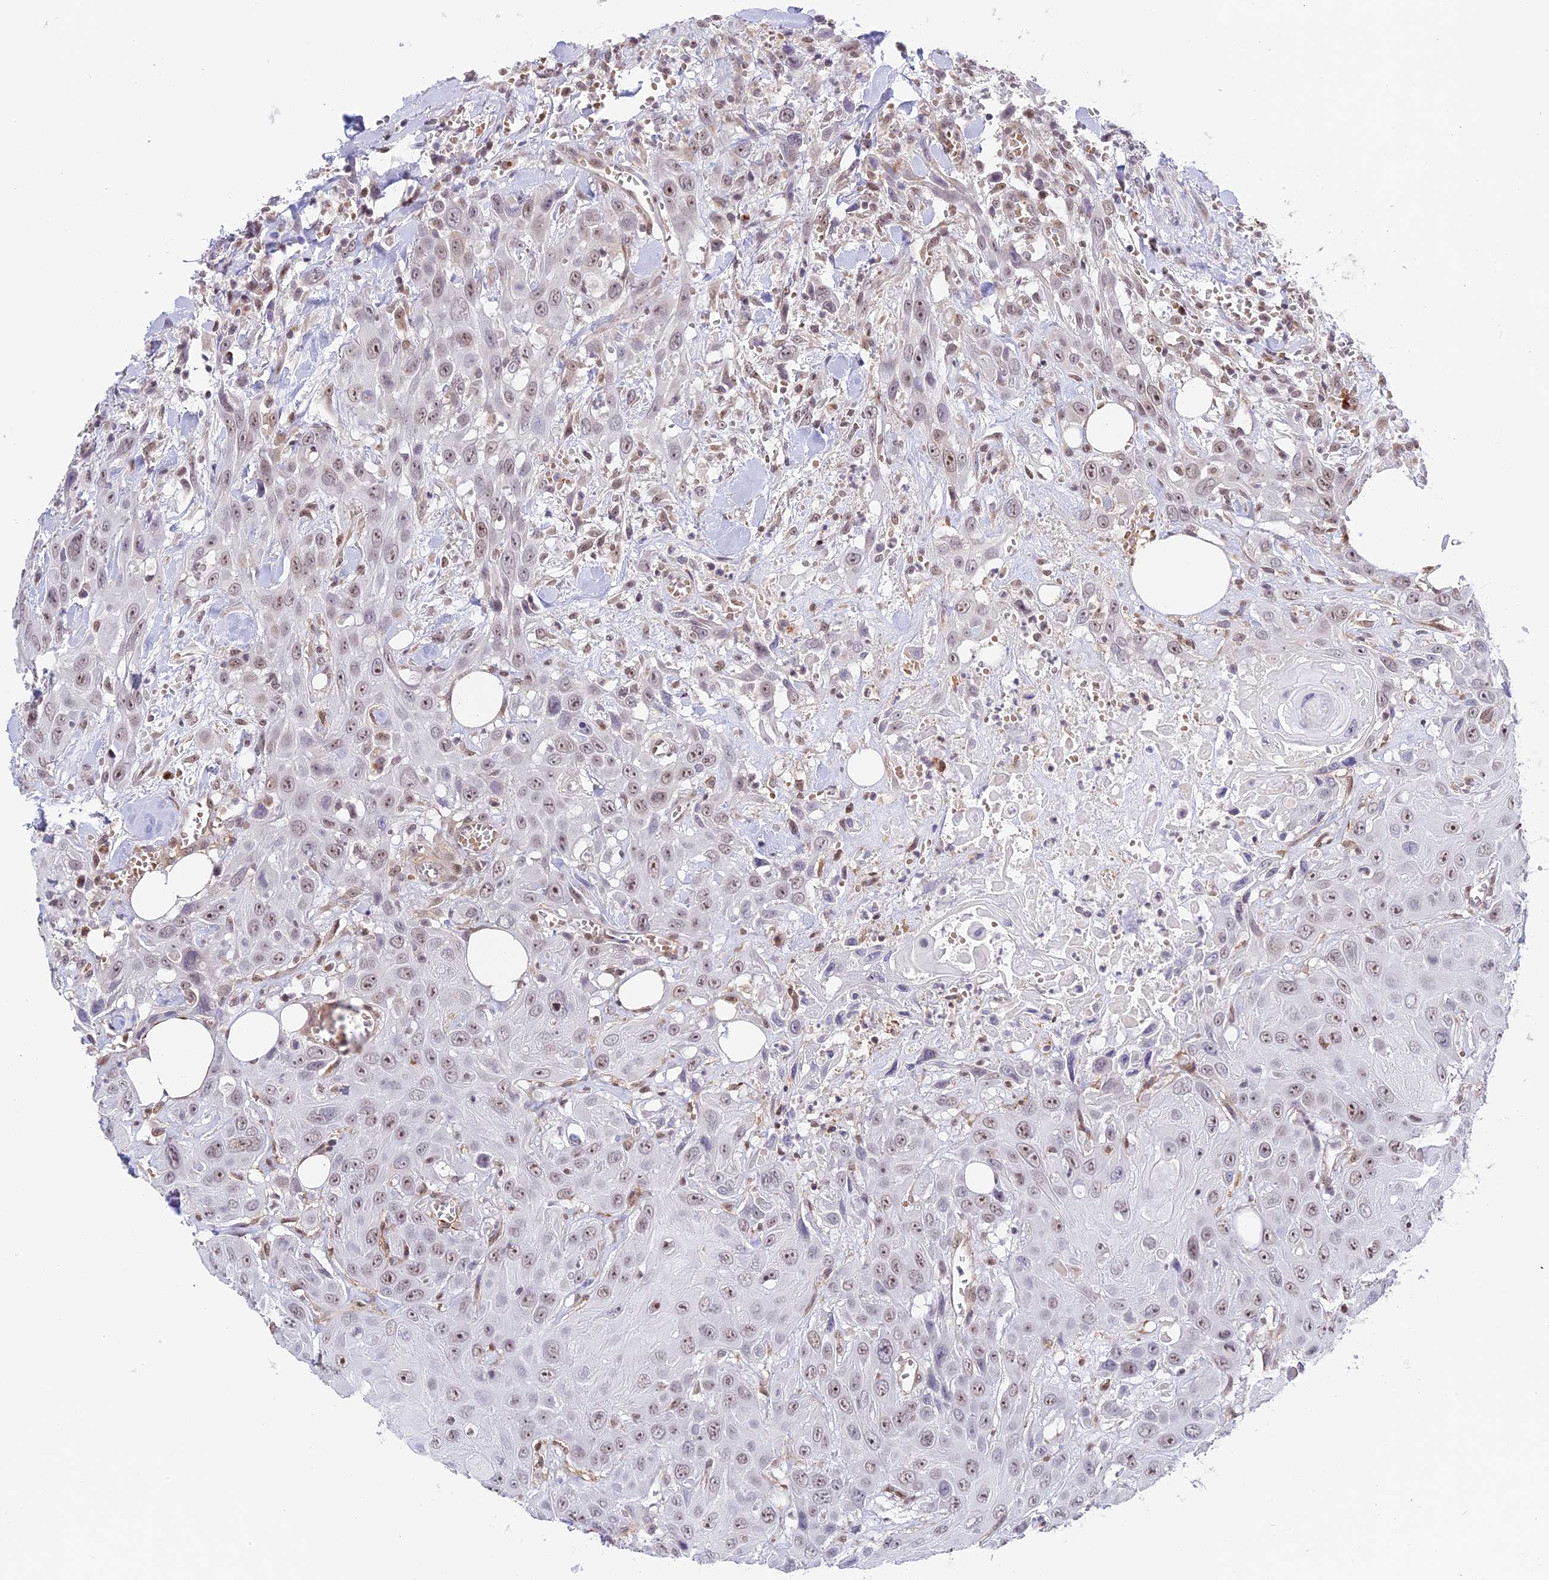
{"staining": {"intensity": "weak", "quantity": "25%-75%", "location": "nuclear"}, "tissue": "head and neck cancer", "cell_type": "Tumor cells", "image_type": "cancer", "snomed": [{"axis": "morphology", "description": "Squamous cell carcinoma, NOS"}, {"axis": "topography", "description": "Head-Neck"}], "caption": "DAB (3,3'-diaminobenzidine) immunohistochemical staining of head and neck squamous cell carcinoma displays weak nuclear protein staining in approximately 25%-75% of tumor cells. Ihc stains the protein of interest in brown and the nuclei are stained blue.", "gene": "HEATR5B", "patient": {"sex": "male", "age": 81}}